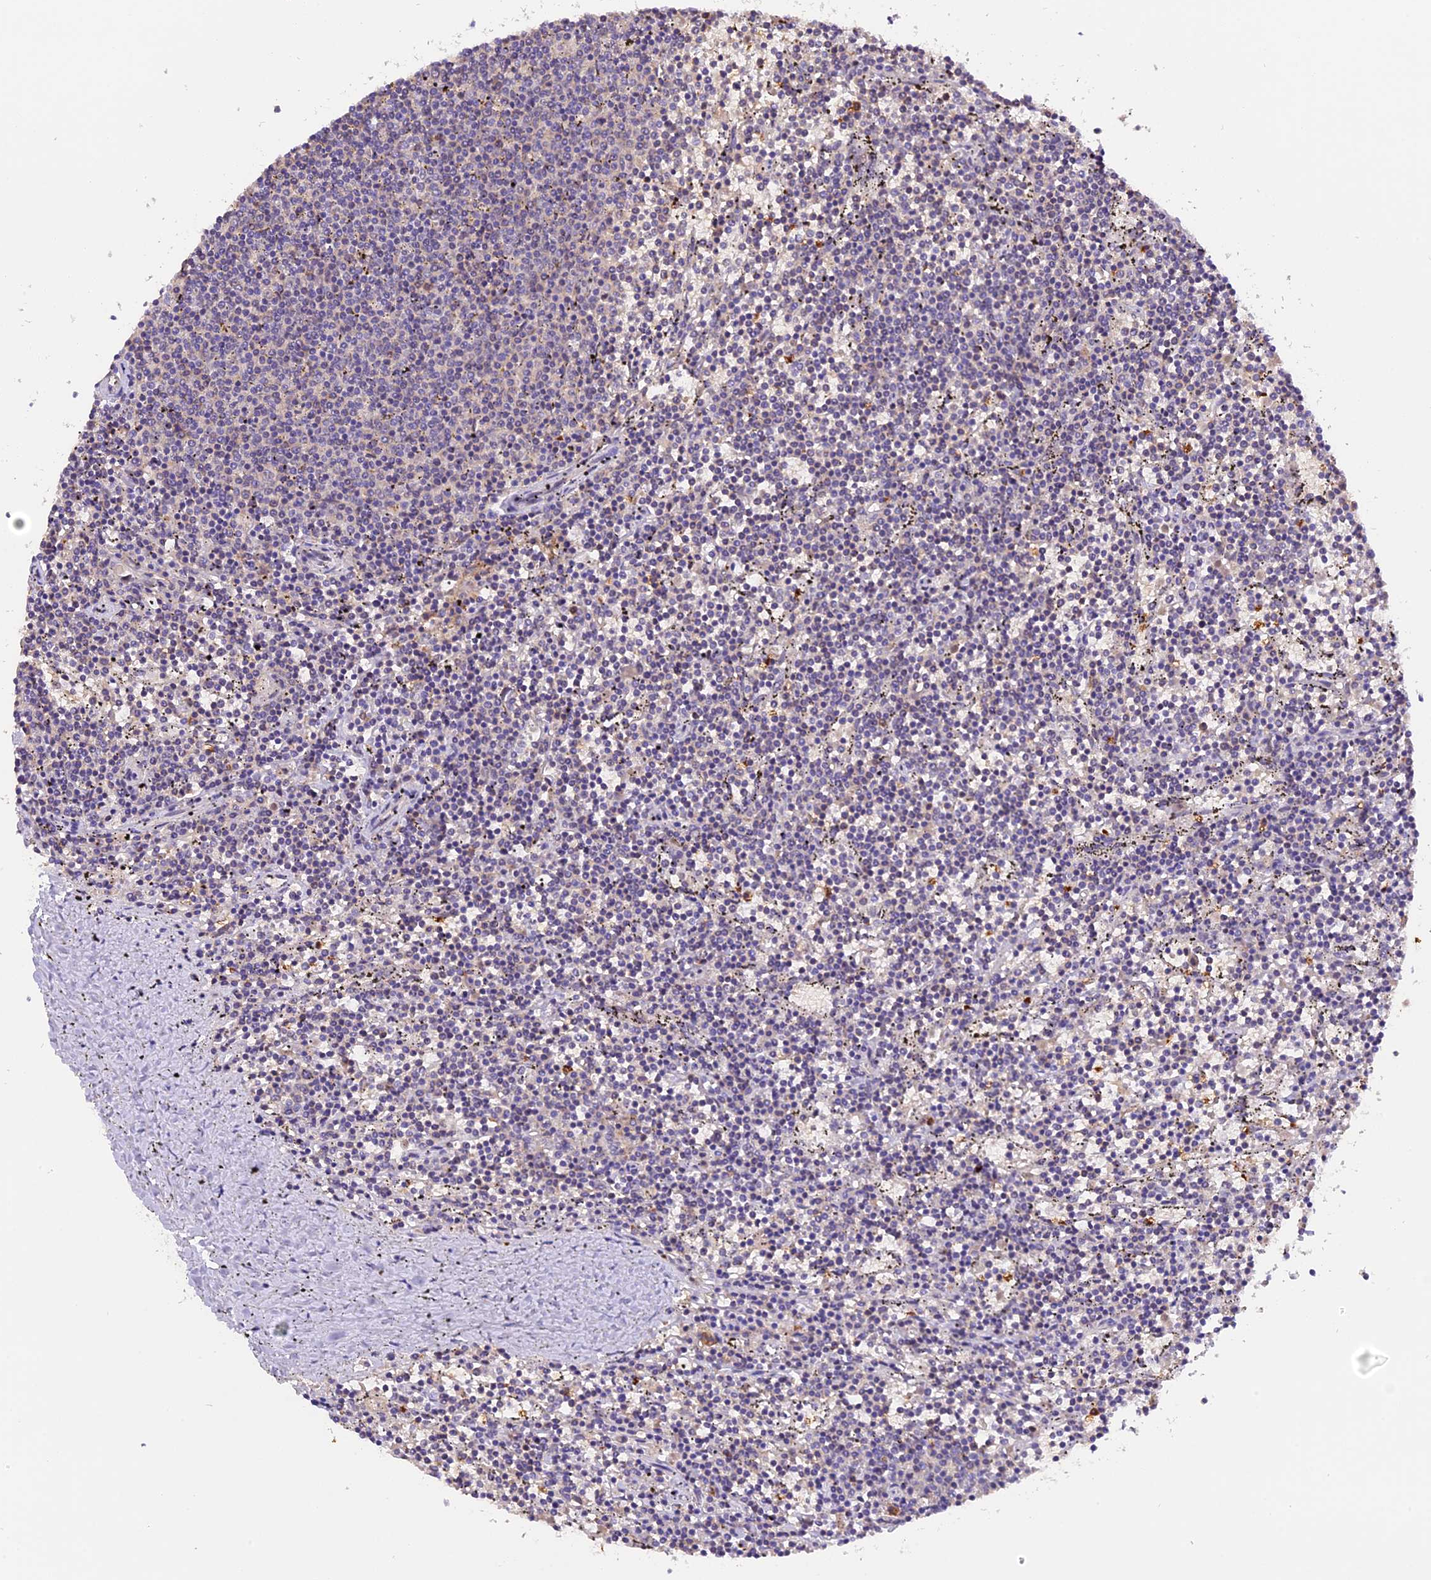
{"staining": {"intensity": "negative", "quantity": "none", "location": "none"}, "tissue": "lymphoma", "cell_type": "Tumor cells", "image_type": "cancer", "snomed": [{"axis": "morphology", "description": "Malignant lymphoma, non-Hodgkin's type, Low grade"}, {"axis": "topography", "description": "Spleen"}], "caption": "An image of human low-grade malignant lymphoma, non-Hodgkin's type is negative for staining in tumor cells.", "gene": "AHSP", "patient": {"sex": "female", "age": 50}}